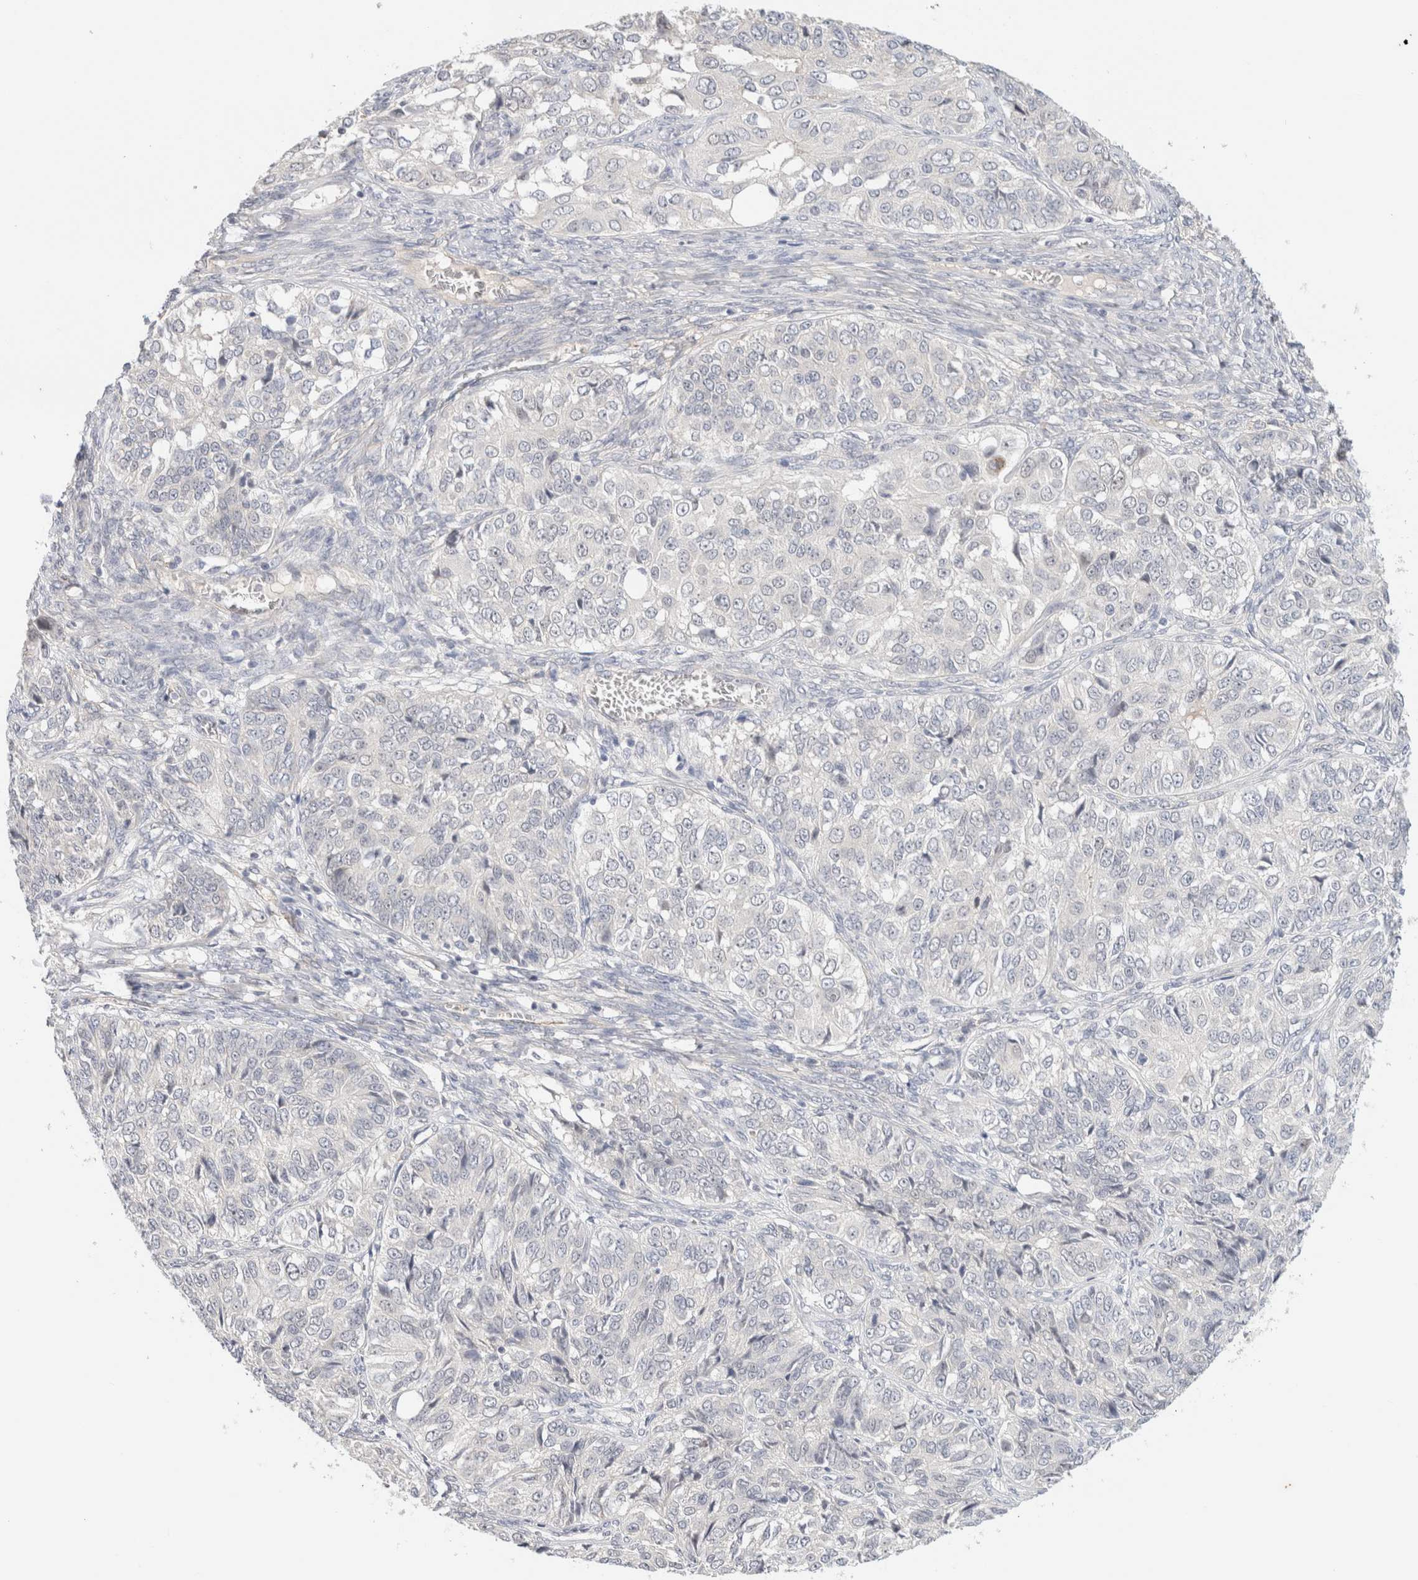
{"staining": {"intensity": "negative", "quantity": "none", "location": "none"}, "tissue": "ovarian cancer", "cell_type": "Tumor cells", "image_type": "cancer", "snomed": [{"axis": "morphology", "description": "Carcinoma, endometroid"}, {"axis": "topography", "description": "Ovary"}], "caption": "Immunohistochemical staining of human endometroid carcinoma (ovarian) reveals no significant expression in tumor cells. Nuclei are stained in blue.", "gene": "SPRTN", "patient": {"sex": "female", "age": 51}}